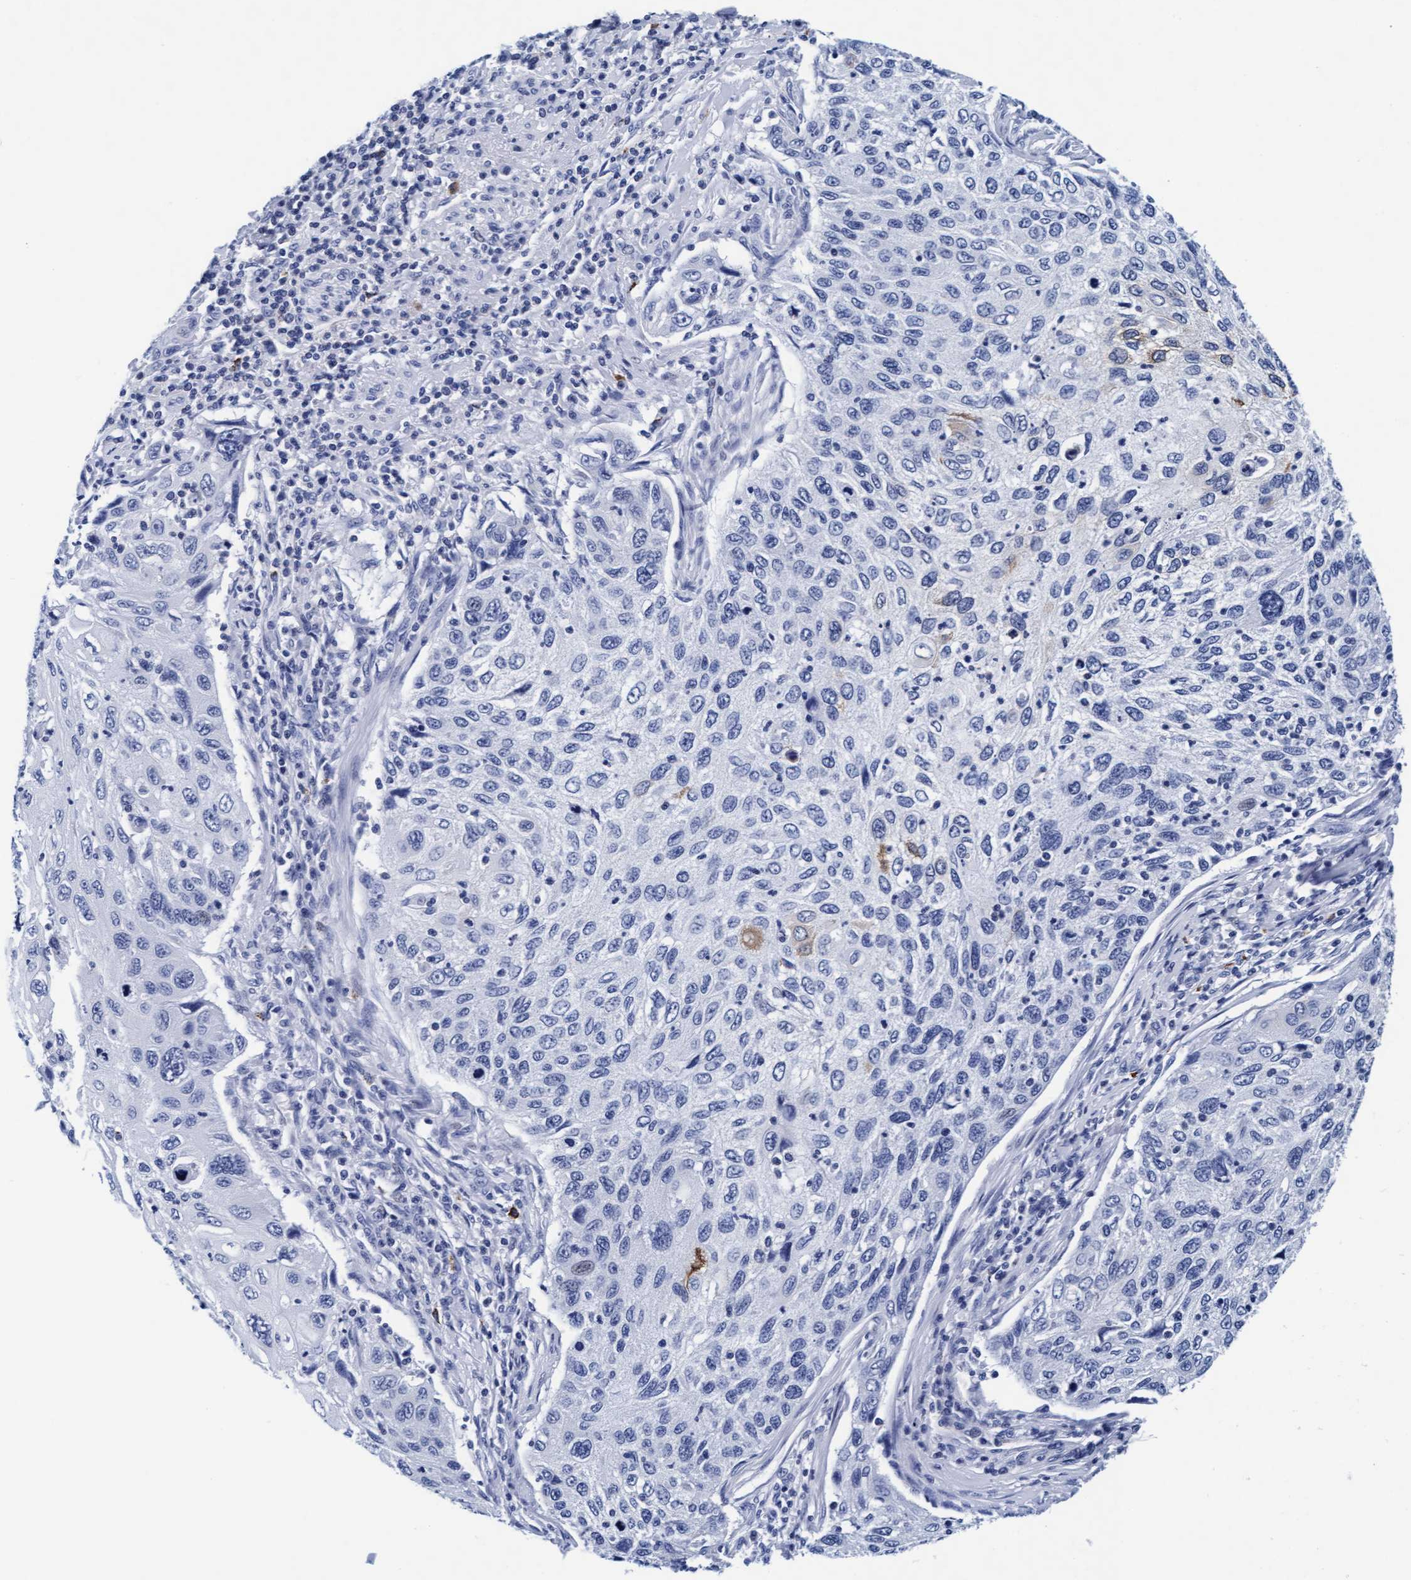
{"staining": {"intensity": "negative", "quantity": "none", "location": "none"}, "tissue": "cervical cancer", "cell_type": "Tumor cells", "image_type": "cancer", "snomed": [{"axis": "morphology", "description": "Squamous cell carcinoma, NOS"}, {"axis": "topography", "description": "Cervix"}], "caption": "The IHC micrograph has no significant expression in tumor cells of cervical squamous cell carcinoma tissue.", "gene": "ARSG", "patient": {"sex": "female", "age": 70}}